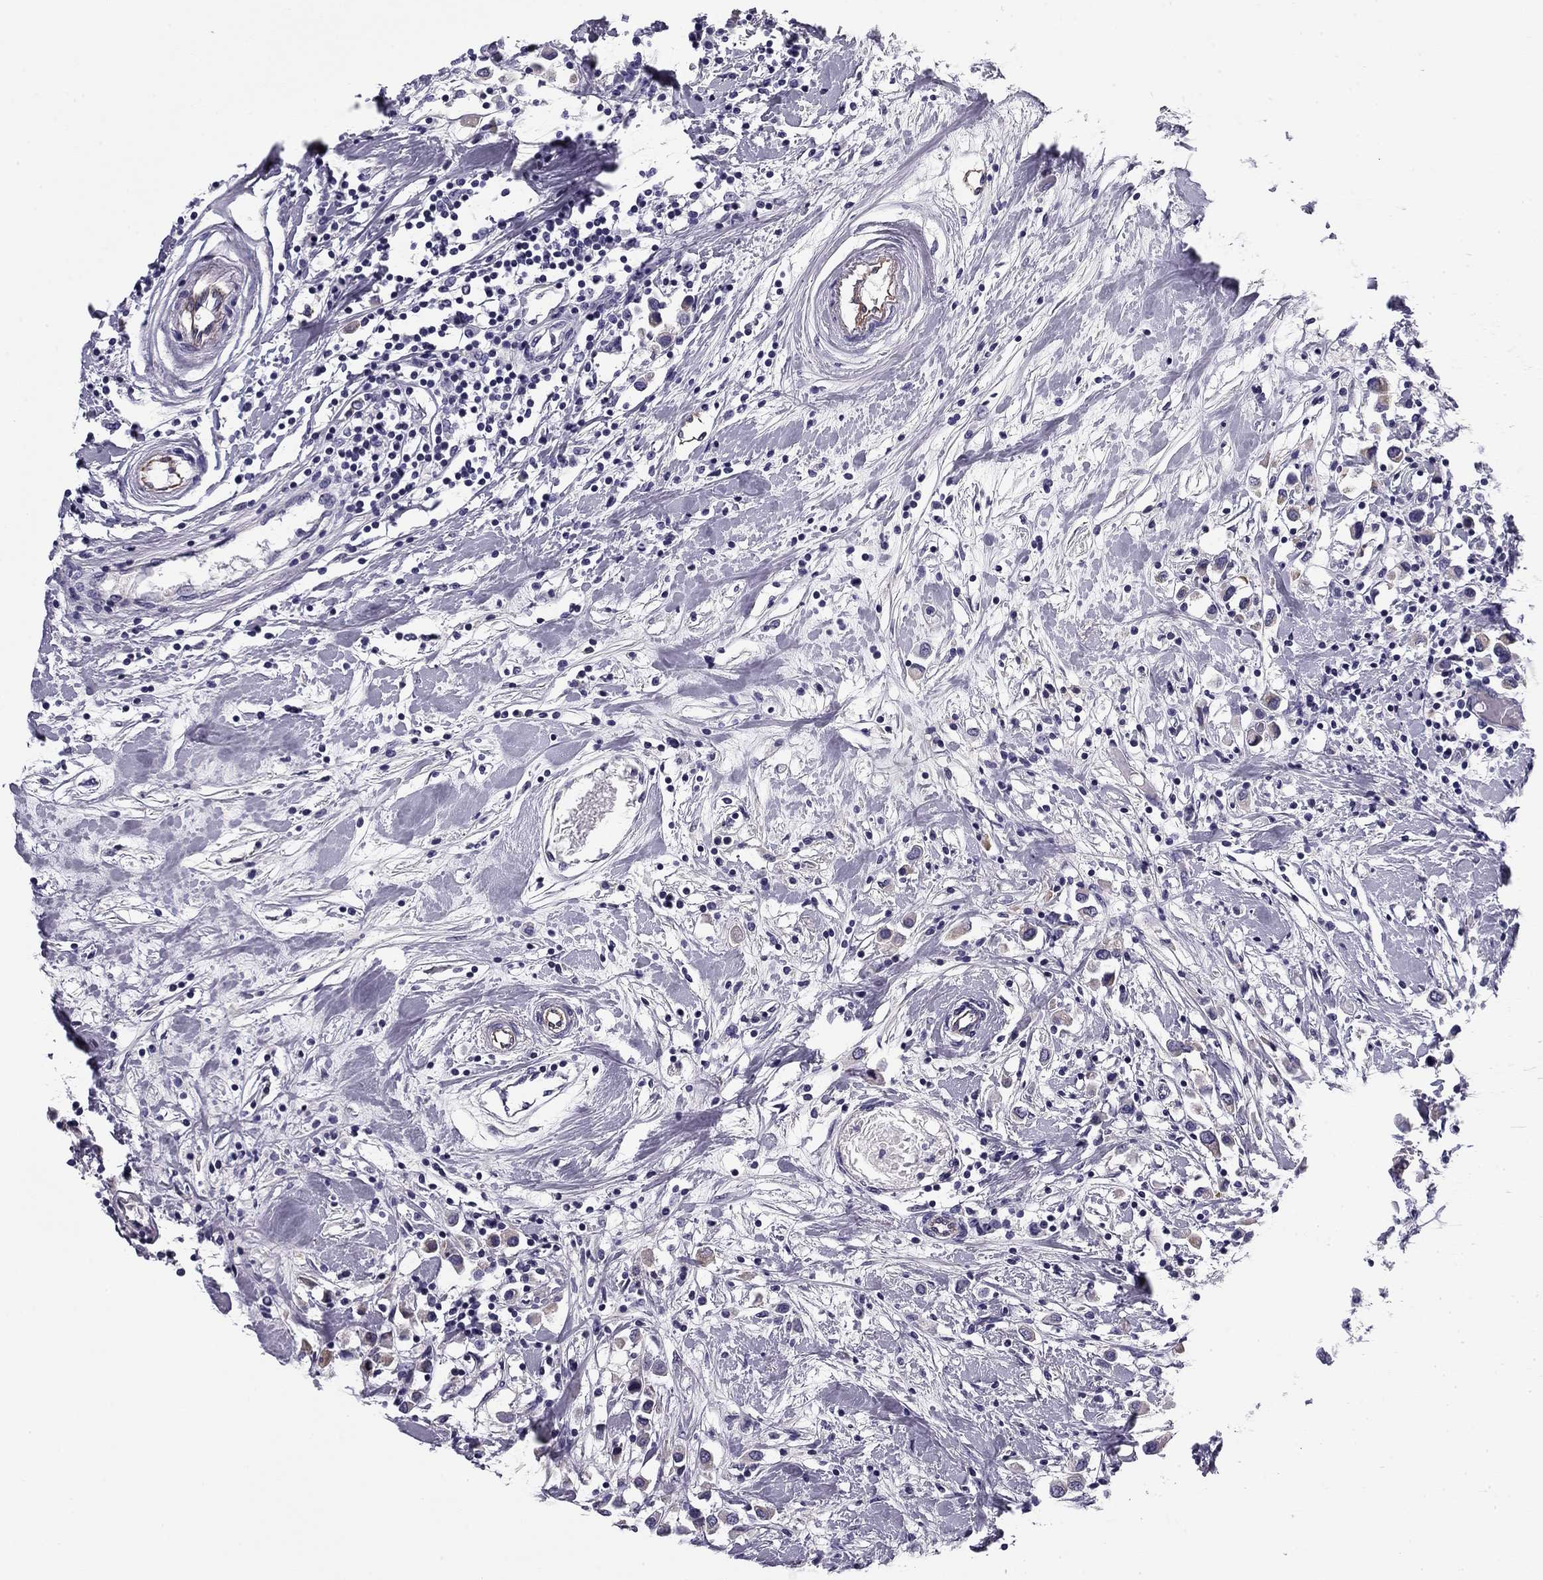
{"staining": {"intensity": "weak", "quantity": "<25%", "location": "cytoplasmic/membranous"}, "tissue": "breast cancer", "cell_type": "Tumor cells", "image_type": "cancer", "snomed": [{"axis": "morphology", "description": "Duct carcinoma"}, {"axis": "topography", "description": "Breast"}], "caption": "Immunohistochemical staining of human breast cancer (invasive ductal carcinoma) demonstrates no significant expression in tumor cells.", "gene": "FLNC", "patient": {"sex": "female", "age": 61}}